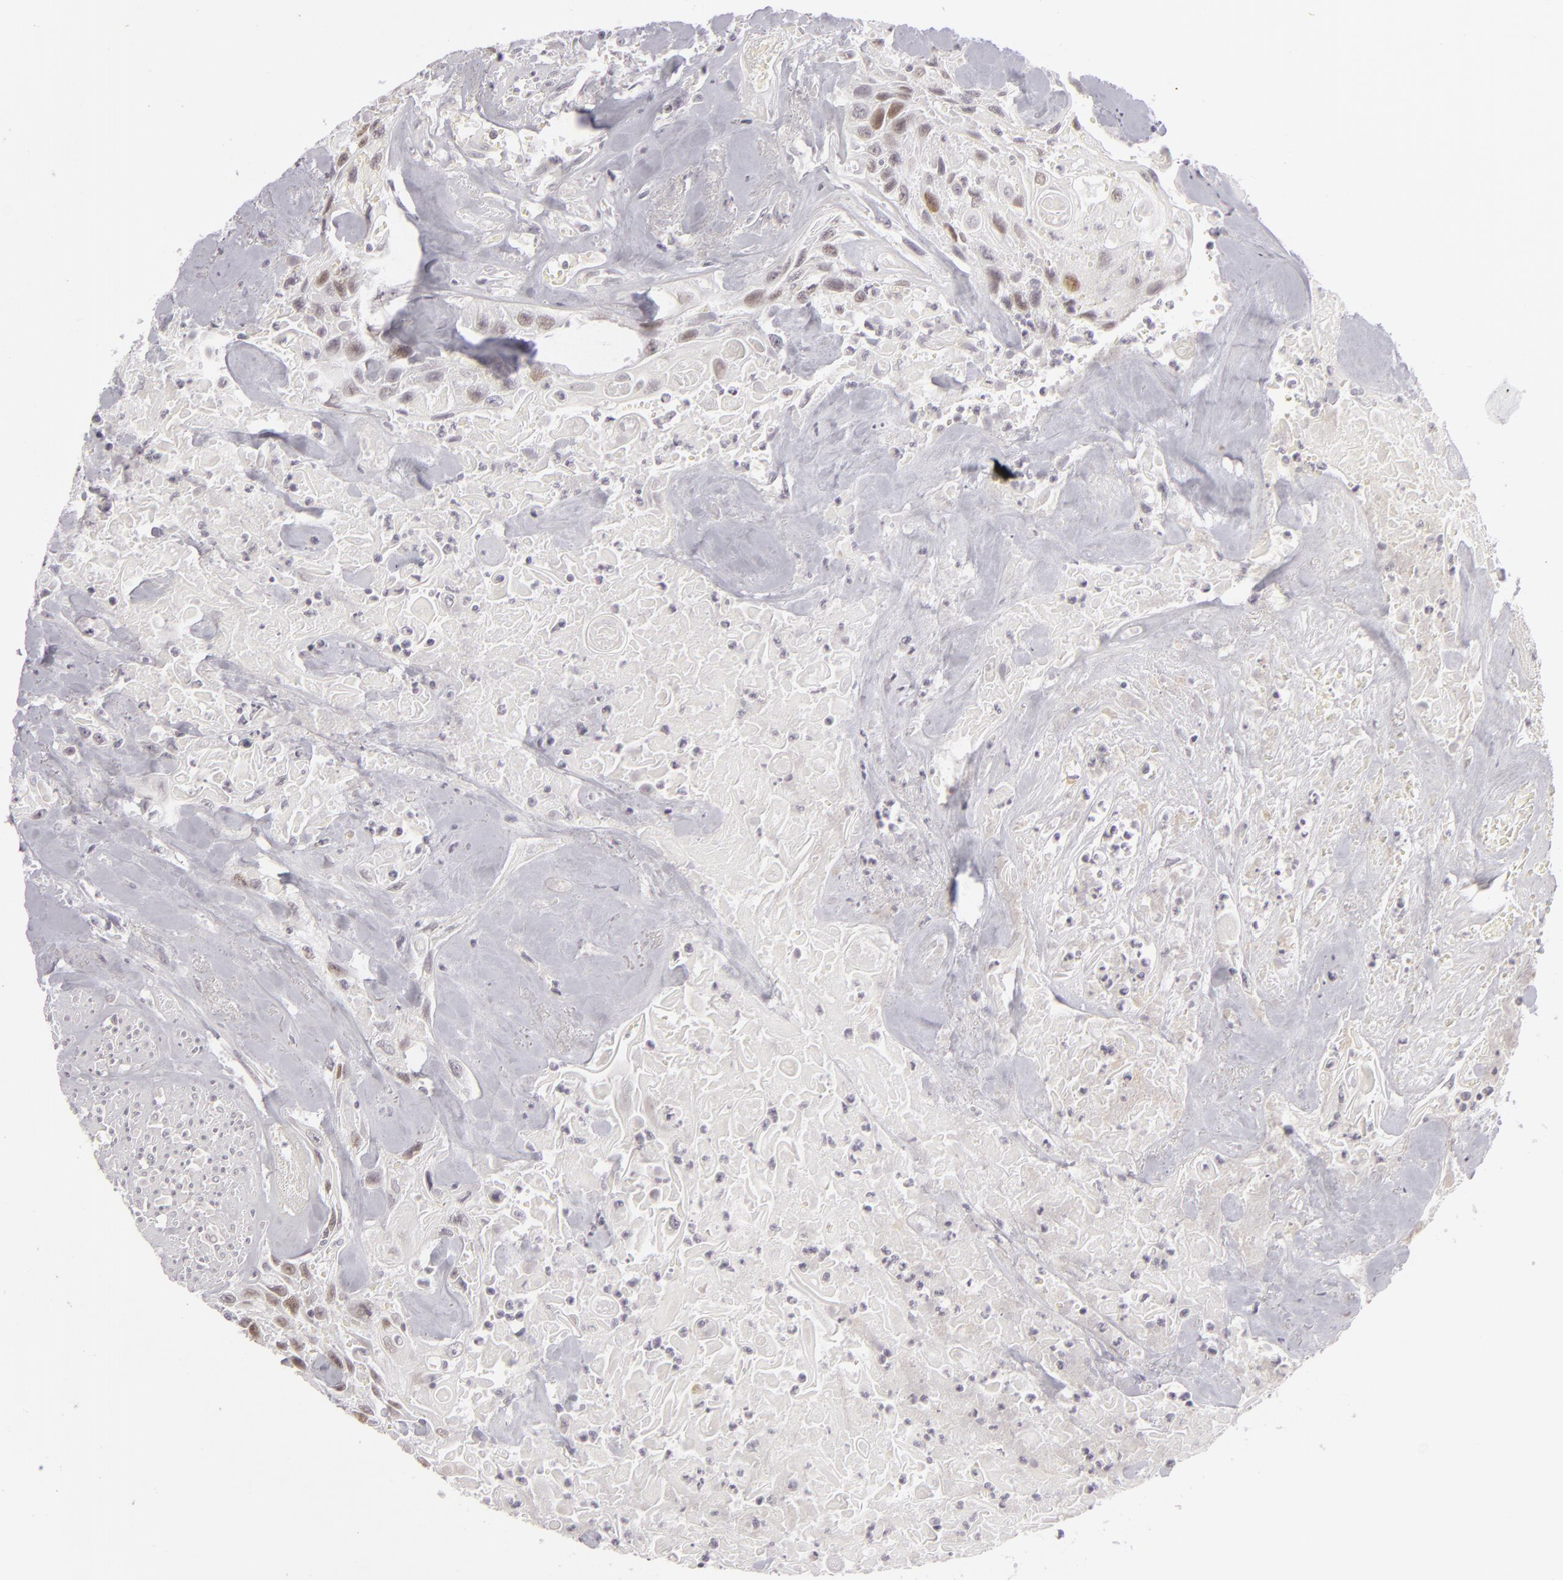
{"staining": {"intensity": "weak", "quantity": "<25%", "location": "nuclear"}, "tissue": "urothelial cancer", "cell_type": "Tumor cells", "image_type": "cancer", "snomed": [{"axis": "morphology", "description": "Urothelial carcinoma, High grade"}, {"axis": "topography", "description": "Urinary bladder"}], "caption": "Tumor cells show no significant protein expression in urothelial cancer. (Brightfield microscopy of DAB (3,3'-diaminobenzidine) immunohistochemistry (IHC) at high magnification).", "gene": "SIX1", "patient": {"sex": "female", "age": 84}}